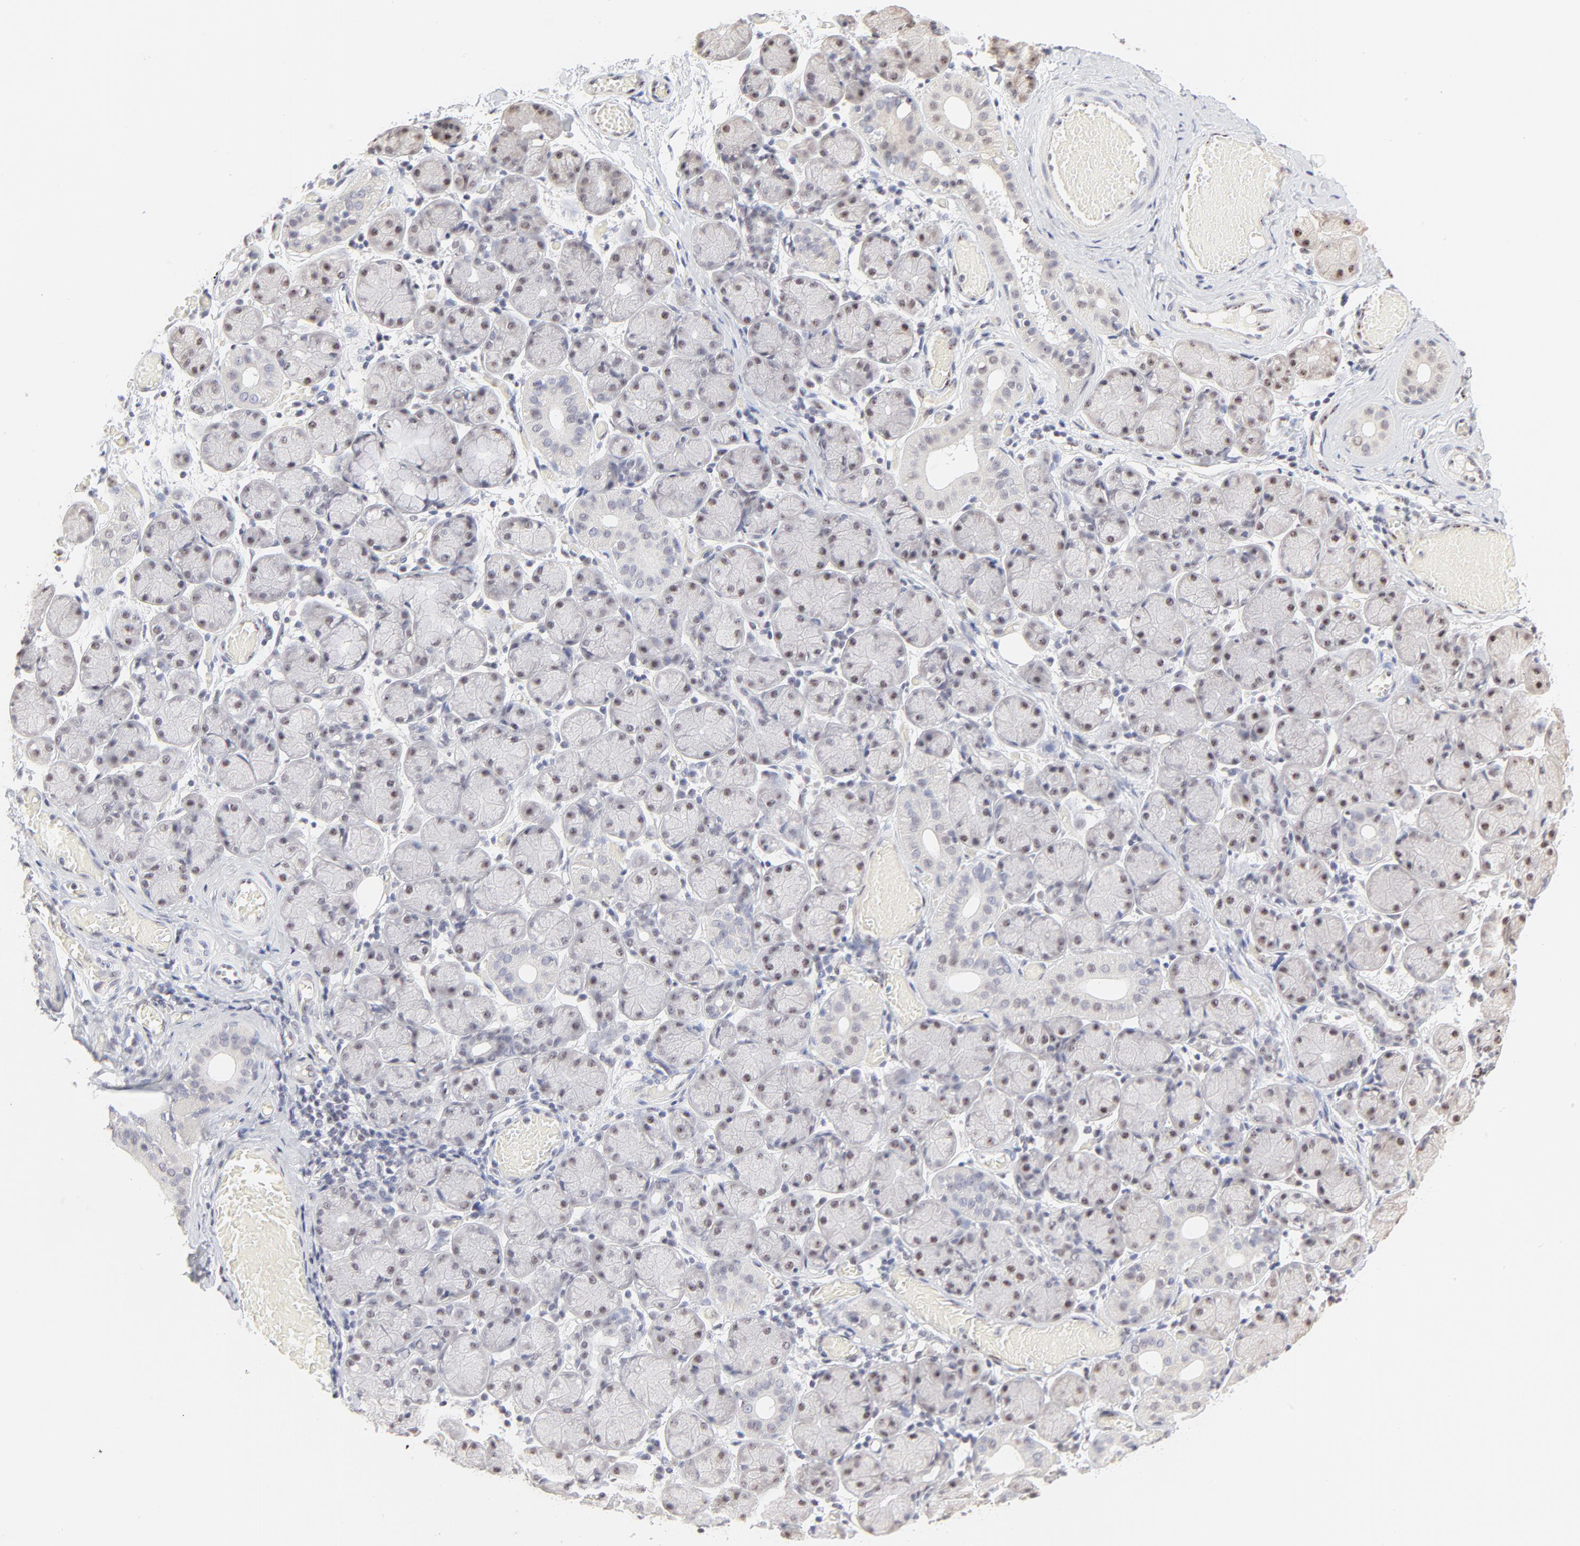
{"staining": {"intensity": "weak", "quantity": "<25%", "location": "nuclear"}, "tissue": "salivary gland", "cell_type": "Glandular cells", "image_type": "normal", "snomed": [{"axis": "morphology", "description": "Normal tissue, NOS"}, {"axis": "topography", "description": "Salivary gland"}], "caption": "High power microscopy image of an immunohistochemistry (IHC) histopathology image of unremarkable salivary gland, revealing no significant expression in glandular cells. The staining is performed using DAB brown chromogen with nuclei counter-stained in using hematoxylin.", "gene": "NFIL3", "patient": {"sex": "female", "age": 24}}